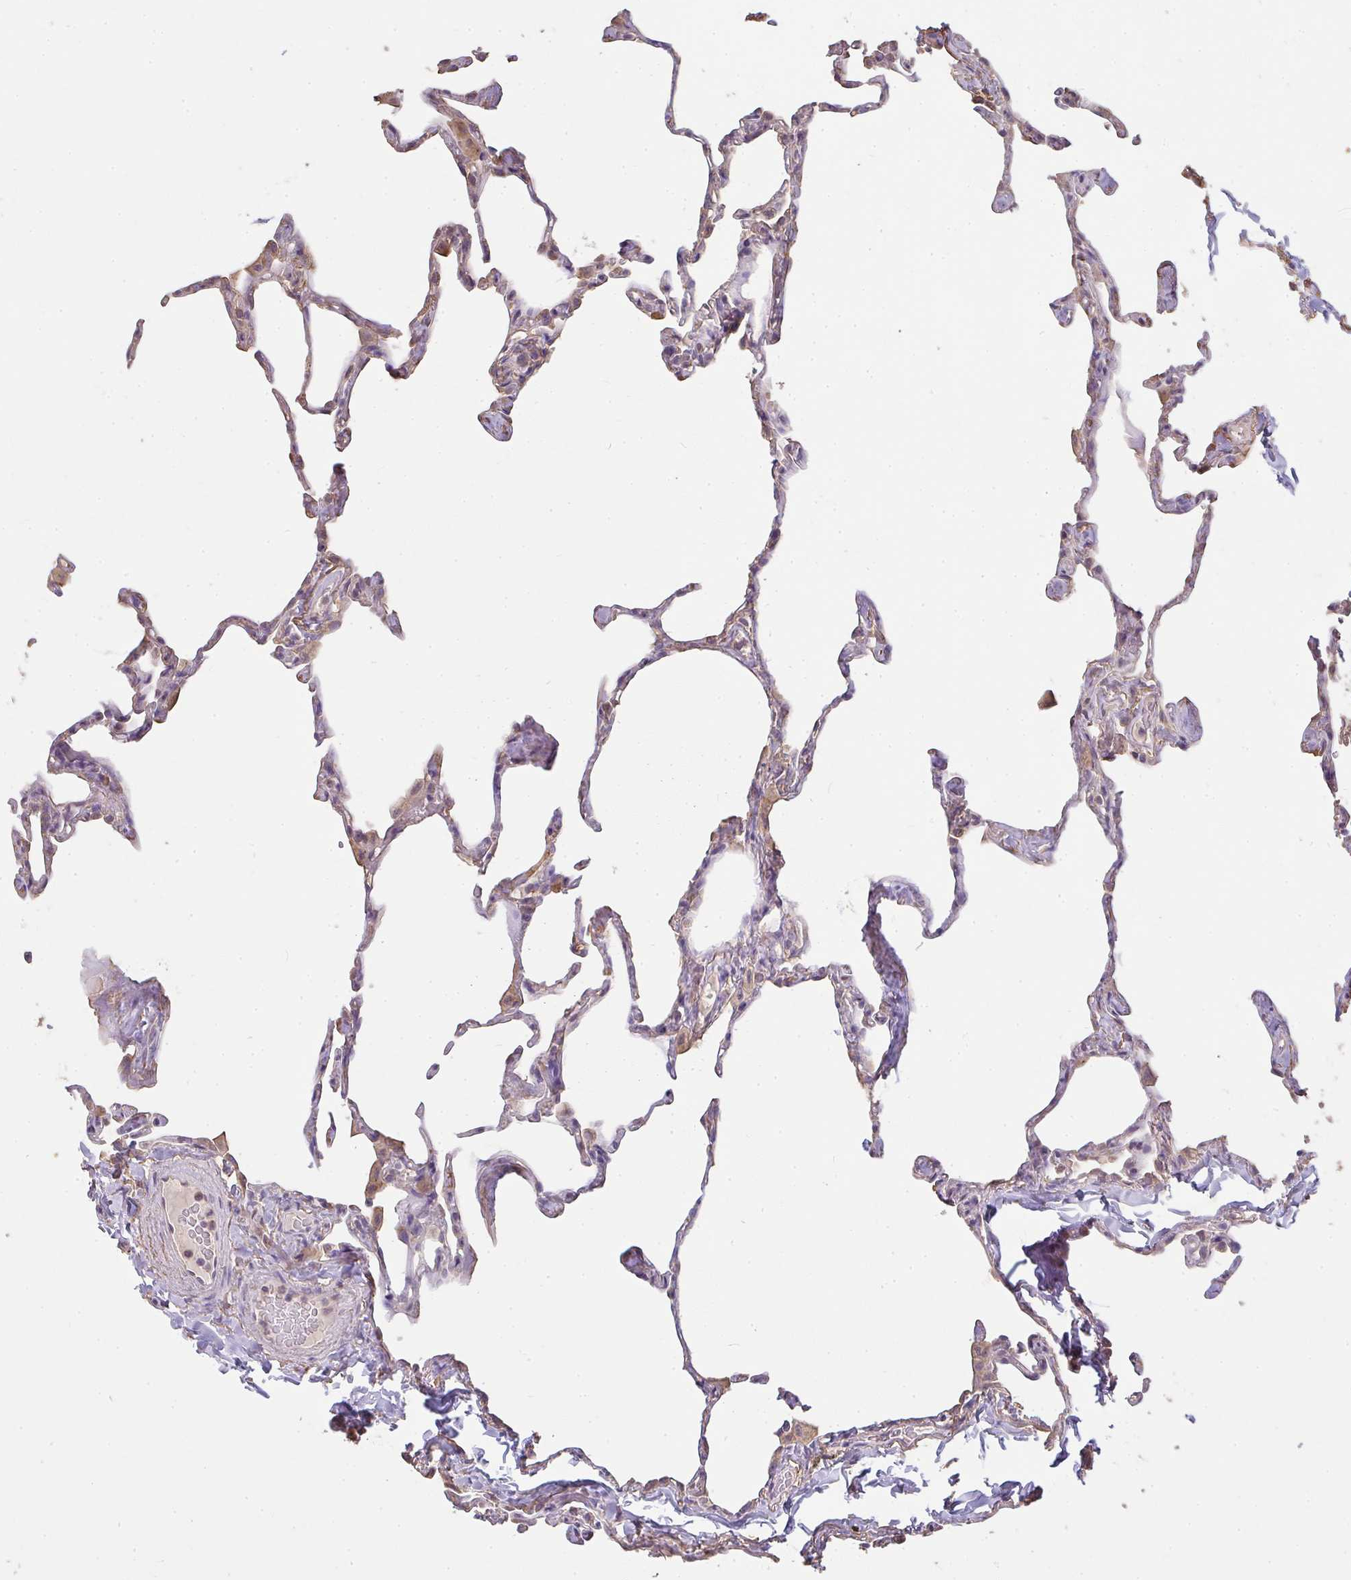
{"staining": {"intensity": "weak", "quantity": "25%-75%", "location": "cytoplasmic/membranous"}, "tissue": "lung", "cell_type": "Alveolar cells", "image_type": "normal", "snomed": [{"axis": "morphology", "description": "Normal tissue, NOS"}, {"axis": "topography", "description": "Lung"}], "caption": "Lung stained with IHC exhibits weak cytoplasmic/membranous expression in approximately 25%-75% of alveolar cells.", "gene": "BRINP3", "patient": {"sex": "male", "age": 65}}